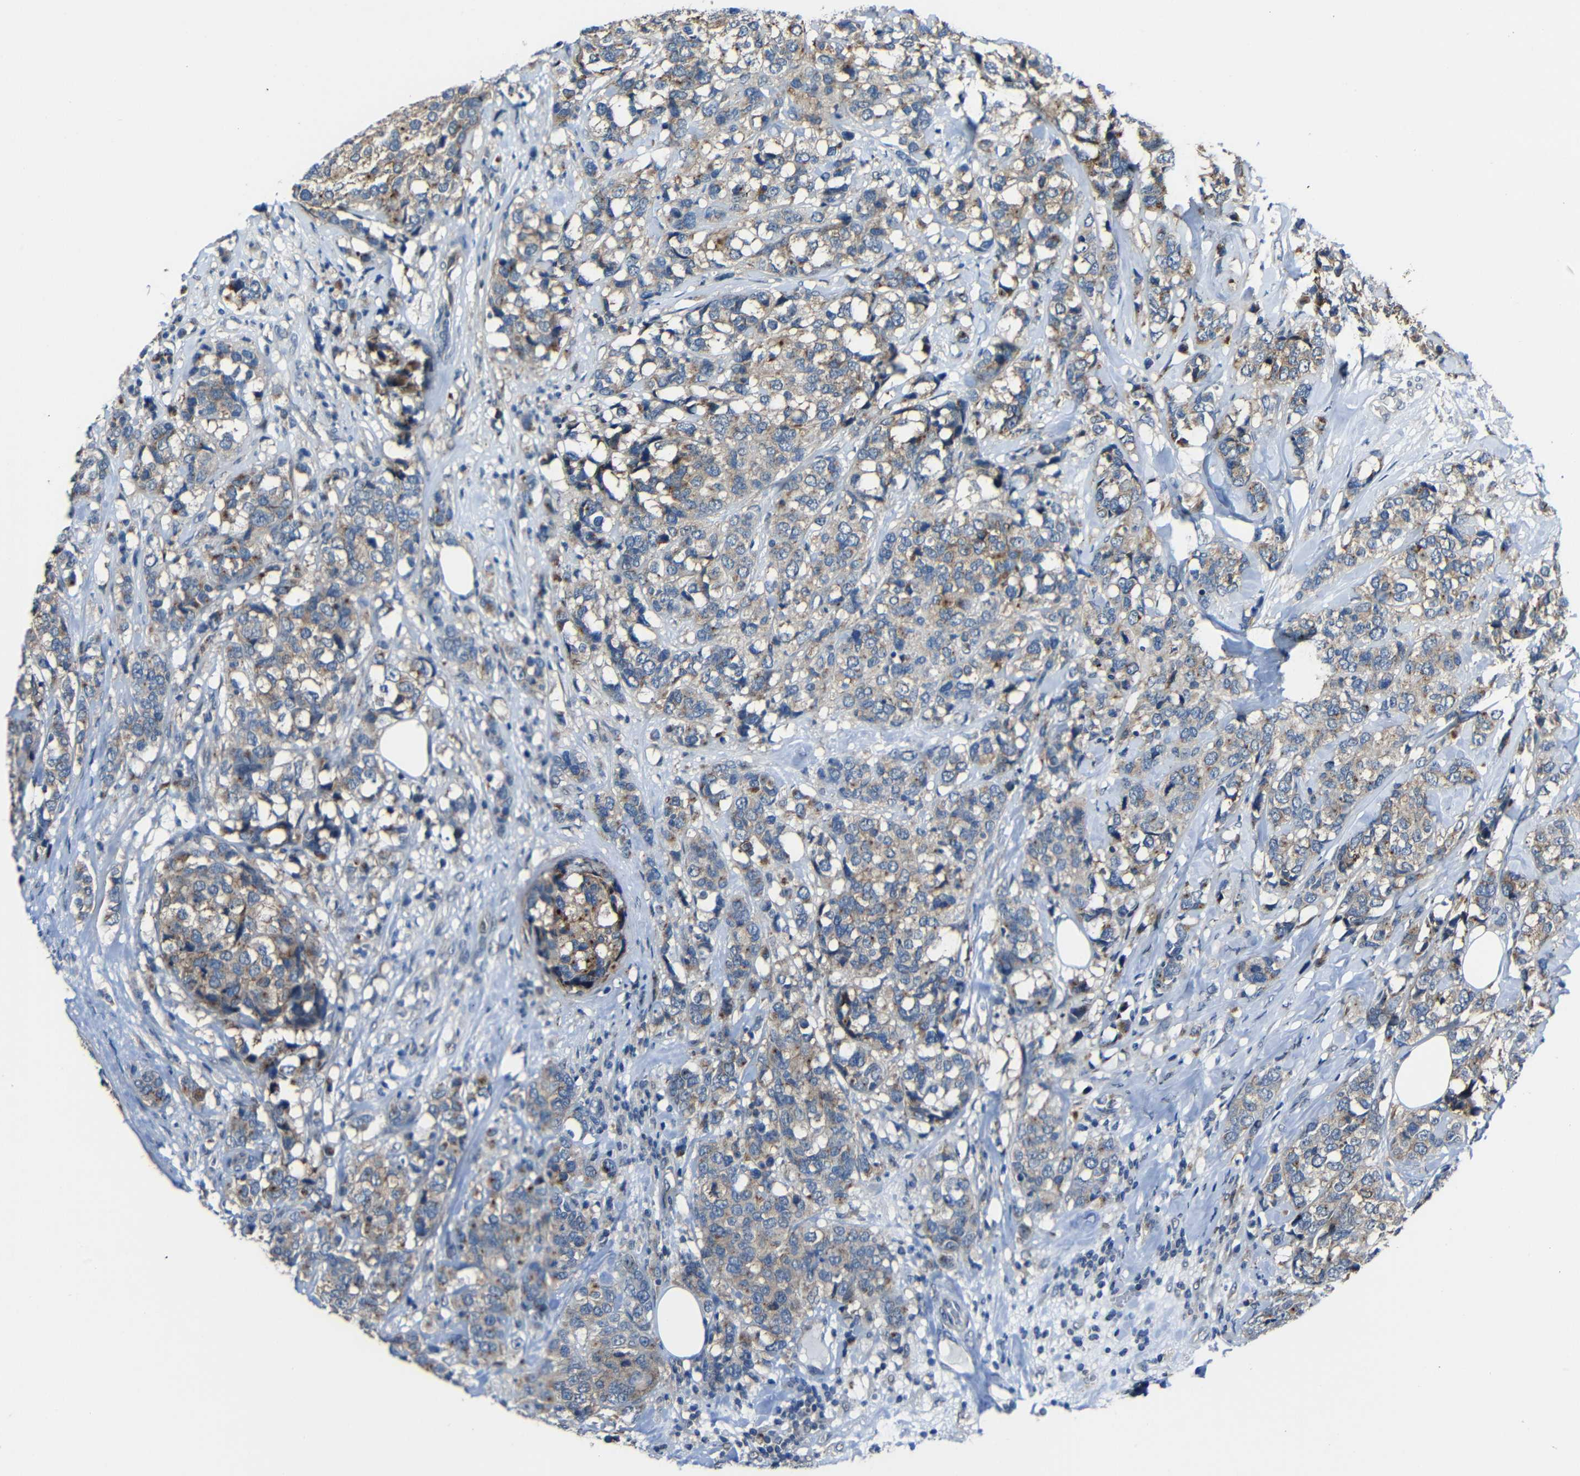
{"staining": {"intensity": "moderate", "quantity": "25%-75%", "location": "cytoplasmic/membranous"}, "tissue": "breast cancer", "cell_type": "Tumor cells", "image_type": "cancer", "snomed": [{"axis": "morphology", "description": "Lobular carcinoma"}, {"axis": "topography", "description": "Breast"}], "caption": "A photomicrograph of breast lobular carcinoma stained for a protein reveals moderate cytoplasmic/membranous brown staining in tumor cells. (DAB (3,3'-diaminobenzidine) IHC, brown staining for protein, blue staining for nuclei).", "gene": "DNAJC5", "patient": {"sex": "female", "age": 59}}